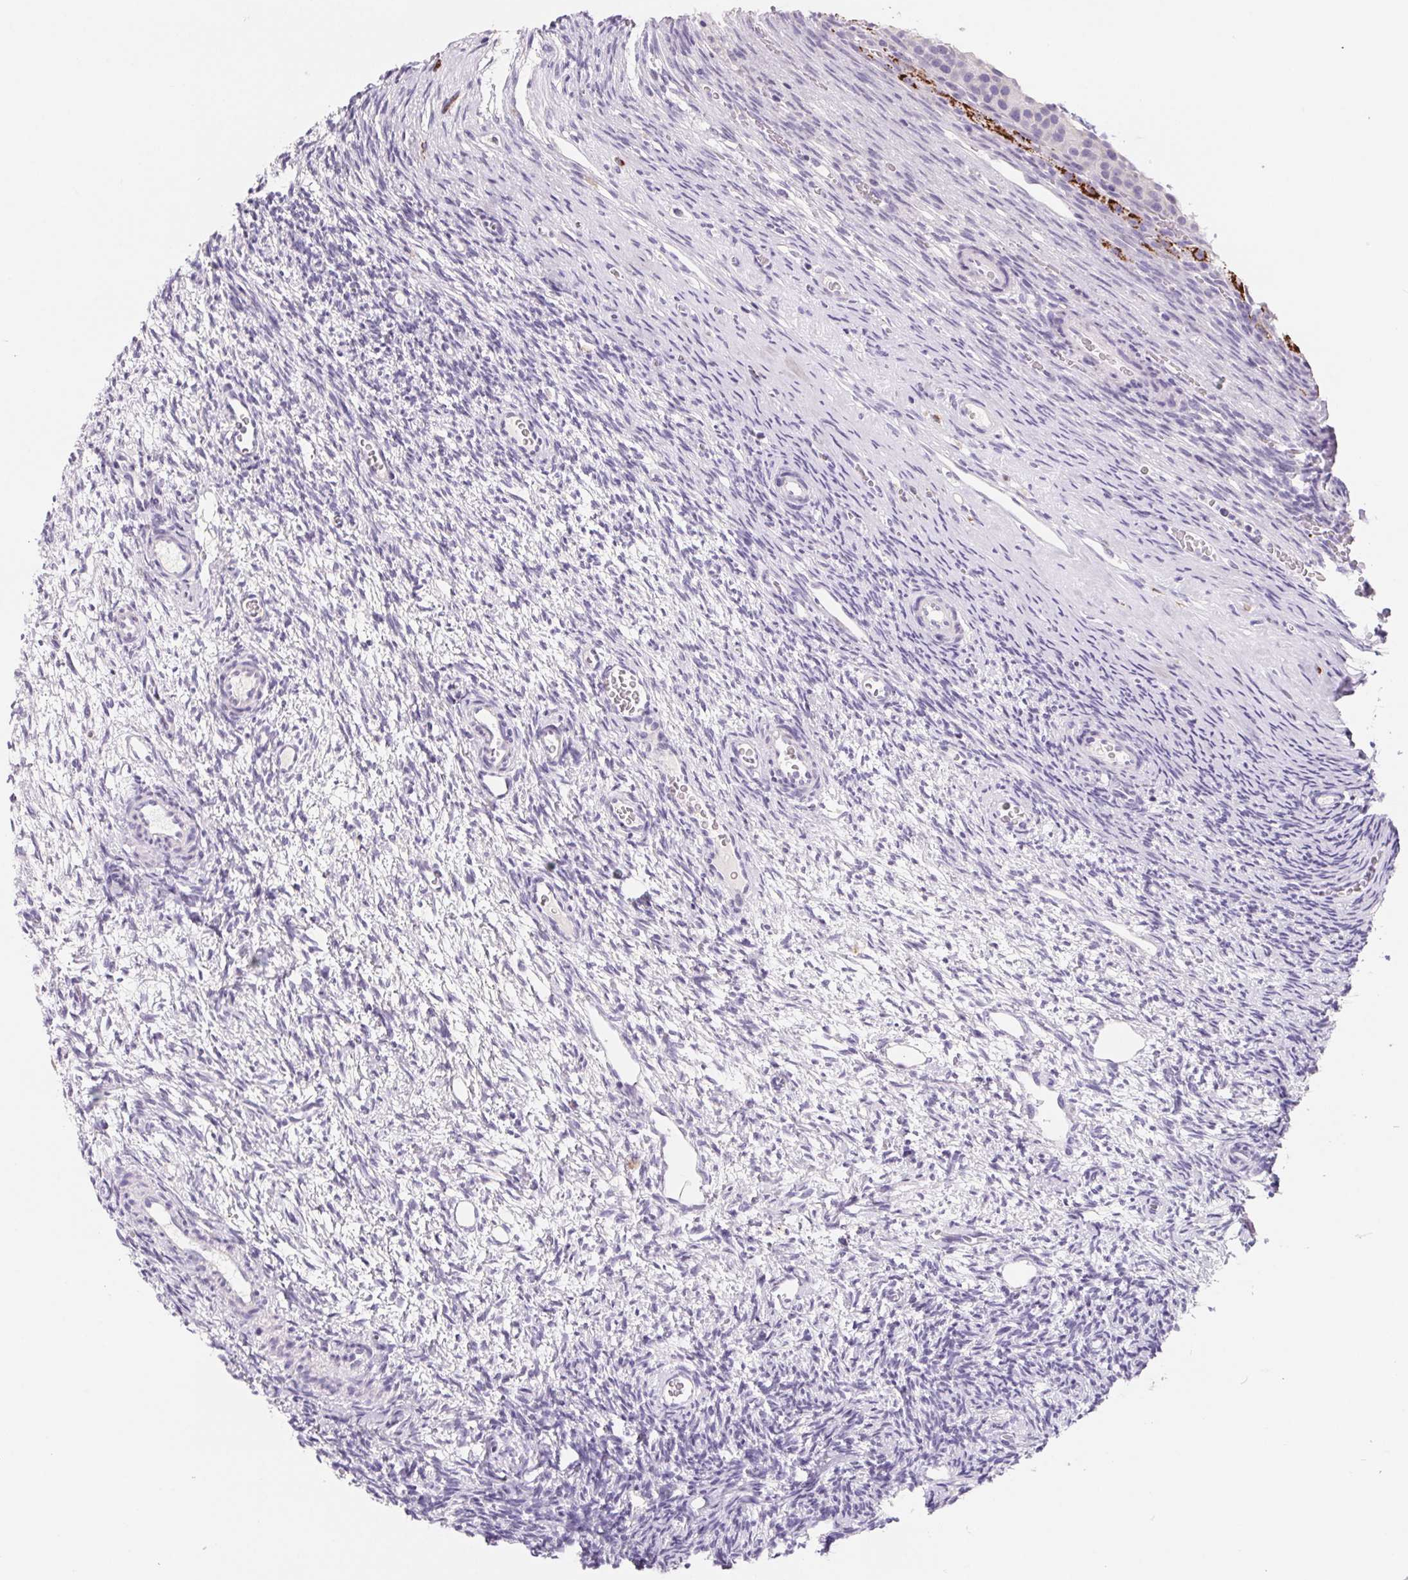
{"staining": {"intensity": "negative", "quantity": "none", "location": "none"}, "tissue": "ovary", "cell_type": "Ovarian stroma cells", "image_type": "normal", "snomed": [{"axis": "morphology", "description": "Normal tissue, NOS"}, {"axis": "topography", "description": "Ovary"}], "caption": "This micrograph is of normal ovary stained with IHC to label a protein in brown with the nuclei are counter-stained blue. There is no expression in ovarian stroma cells.", "gene": "FDX1", "patient": {"sex": "female", "age": 34}}